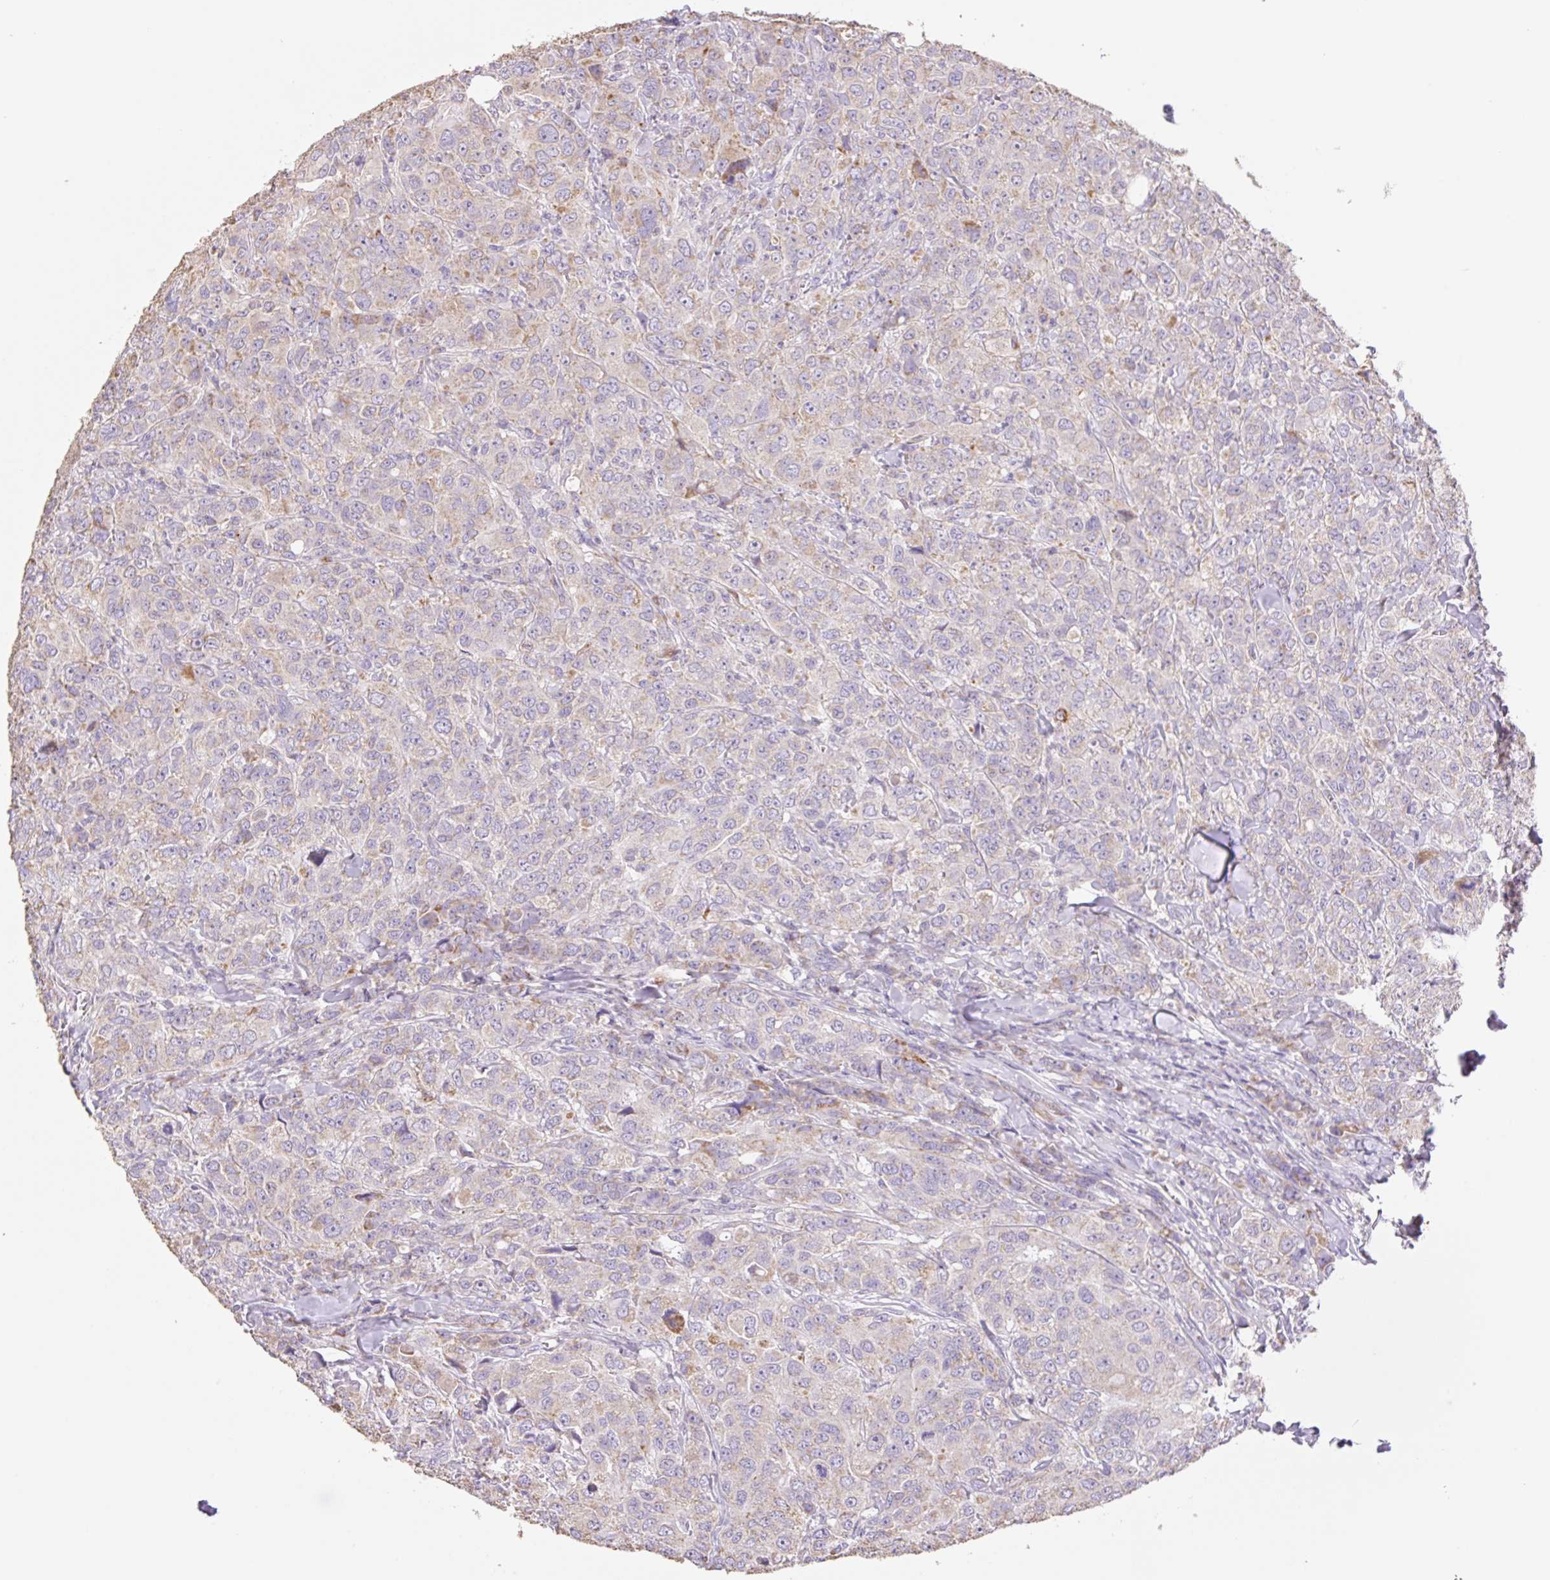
{"staining": {"intensity": "negative", "quantity": "none", "location": "none"}, "tissue": "breast cancer", "cell_type": "Tumor cells", "image_type": "cancer", "snomed": [{"axis": "morphology", "description": "Duct carcinoma"}, {"axis": "topography", "description": "Breast"}], "caption": "The micrograph reveals no staining of tumor cells in breast cancer.", "gene": "COPZ2", "patient": {"sex": "female", "age": 43}}